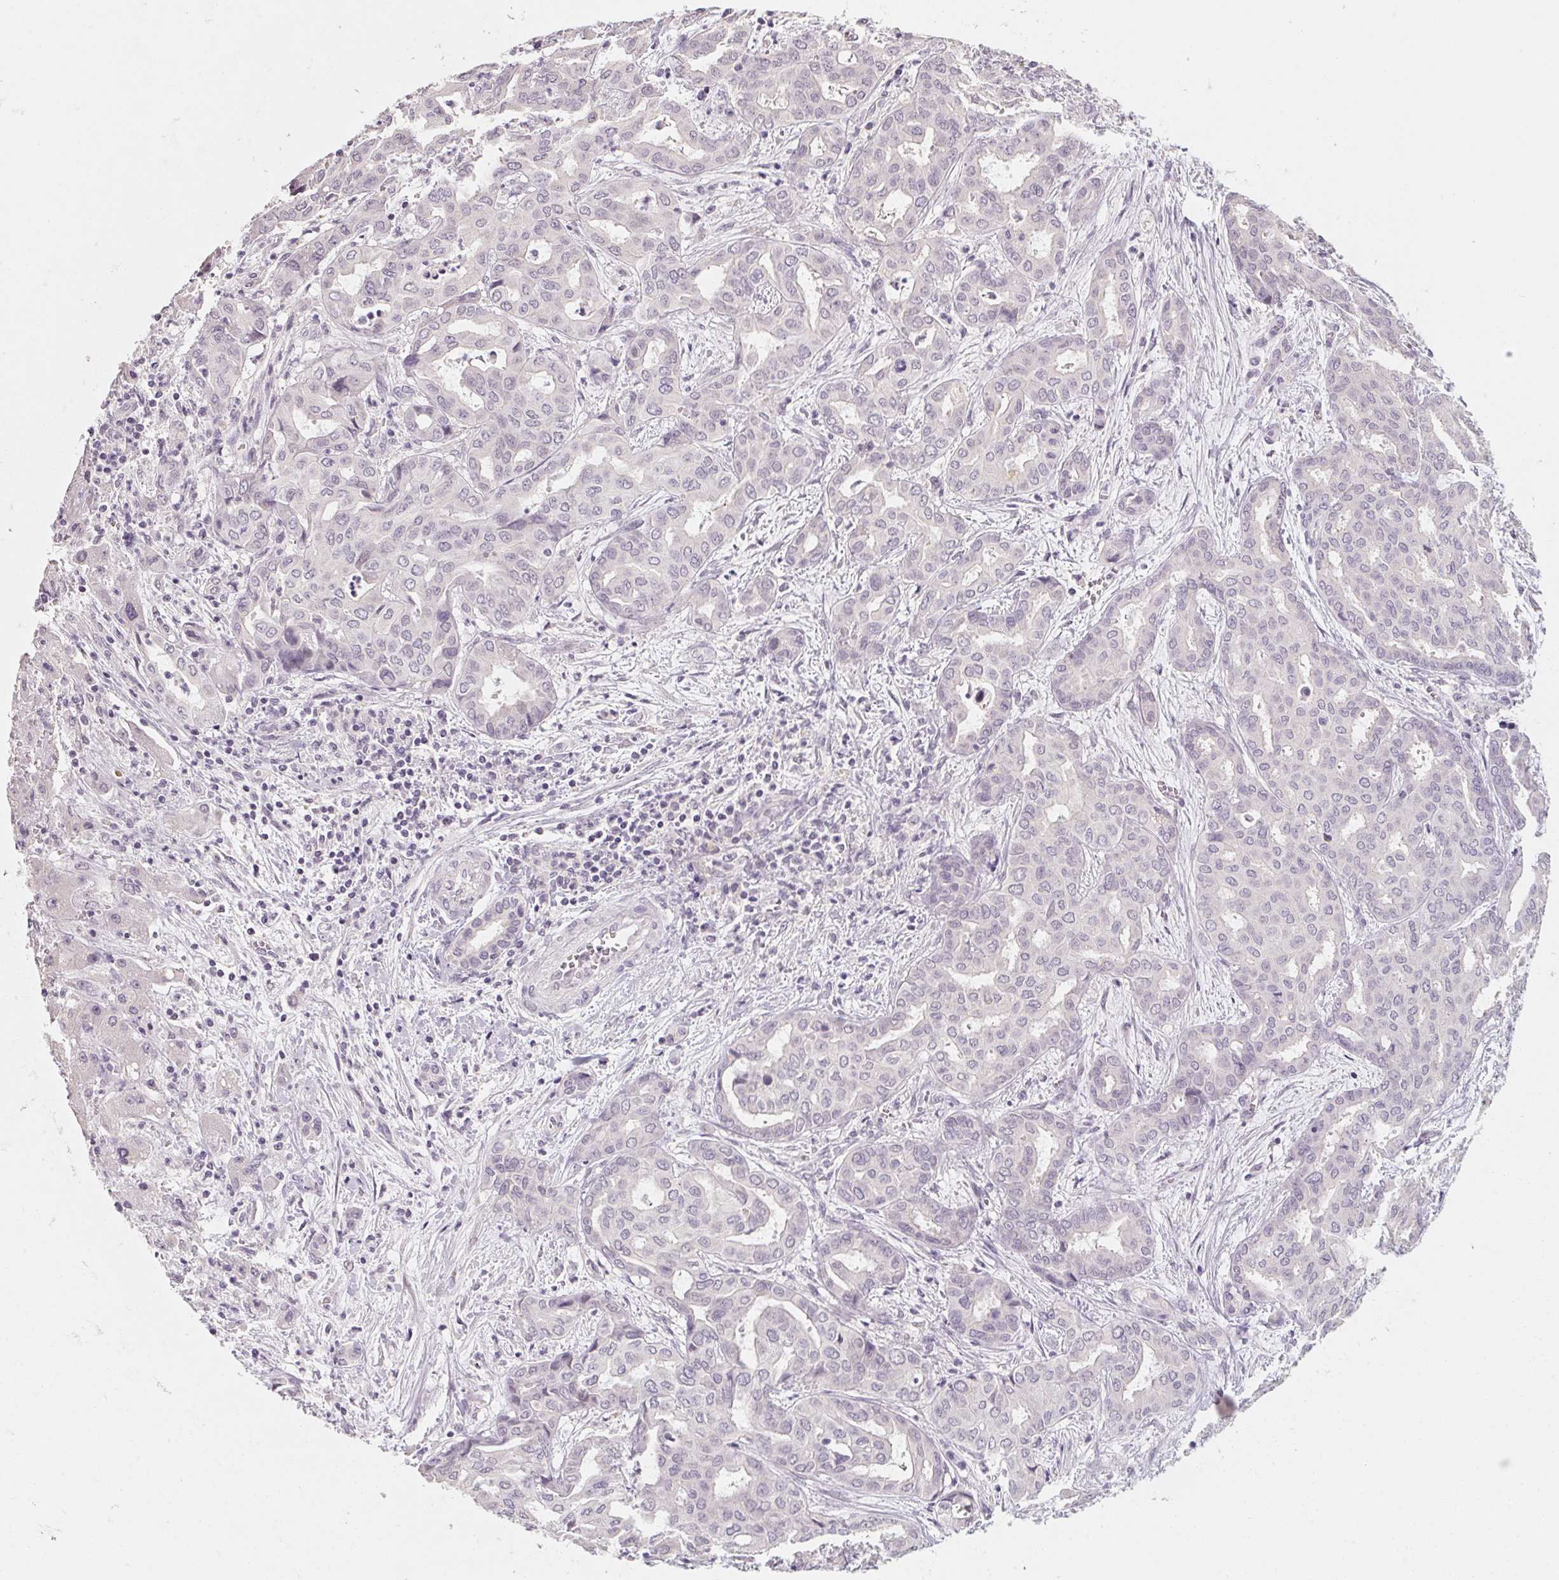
{"staining": {"intensity": "negative", "quantity": "none", "location": "none"}, "tissue": "liver cancer", "cell_type": "Tumor cells", "image_type": "cancer", "snomed": [{"axis": "morphology", "description": "Cholangiocarcinoma"}, {"axis": "topography", "description": "Liver"}], "caption": "Cholangiocarcinoma (liver) was stained to show a protein in brown. There is no significant staining in tumor cells.", "gene": "CAPZA3", "patient": {"sex": "female", "age": 64}}